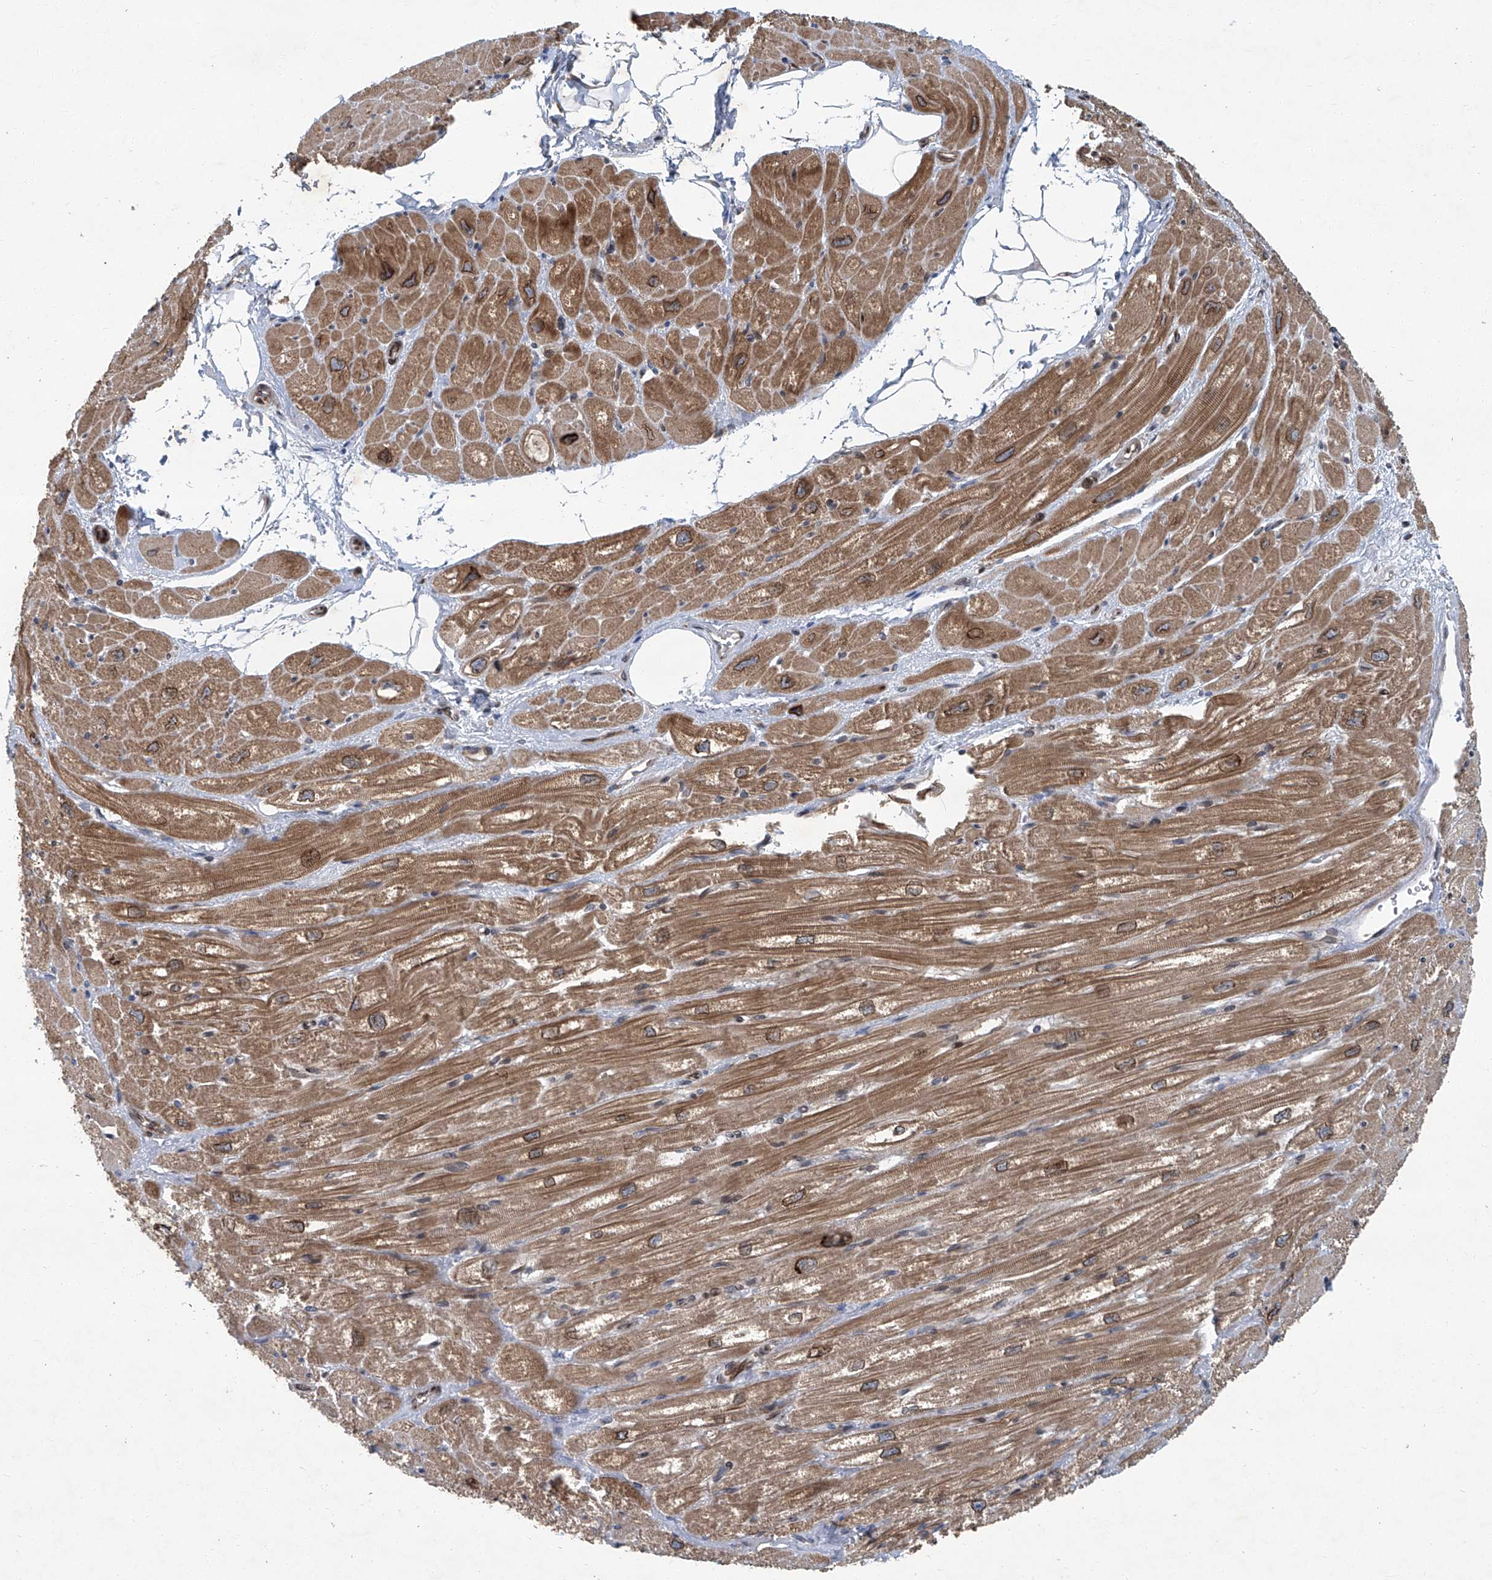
{"staining": {"intensity": "moderate", "quantity": ">75%", "location": "cytoplasmic/membranous,nuclear"}, "tissue": "heart muscle", "cell_type": "Cardiomyocytes", "image_type": "normal", "snomed": [{"axis": "morphology", "description": "Normal tissue, NOS"}, {"axis": "topography", "description": "Heart"}], "caption": "This is an image of immunohistochemistry (IHC) staining of normal heart muscle, which shows moderate expression in the cytoplasmic/membranous,nuclear of cardiomyocytes.", "gene": "GPR132", "patient": {"sex": "male", "age": 50}}